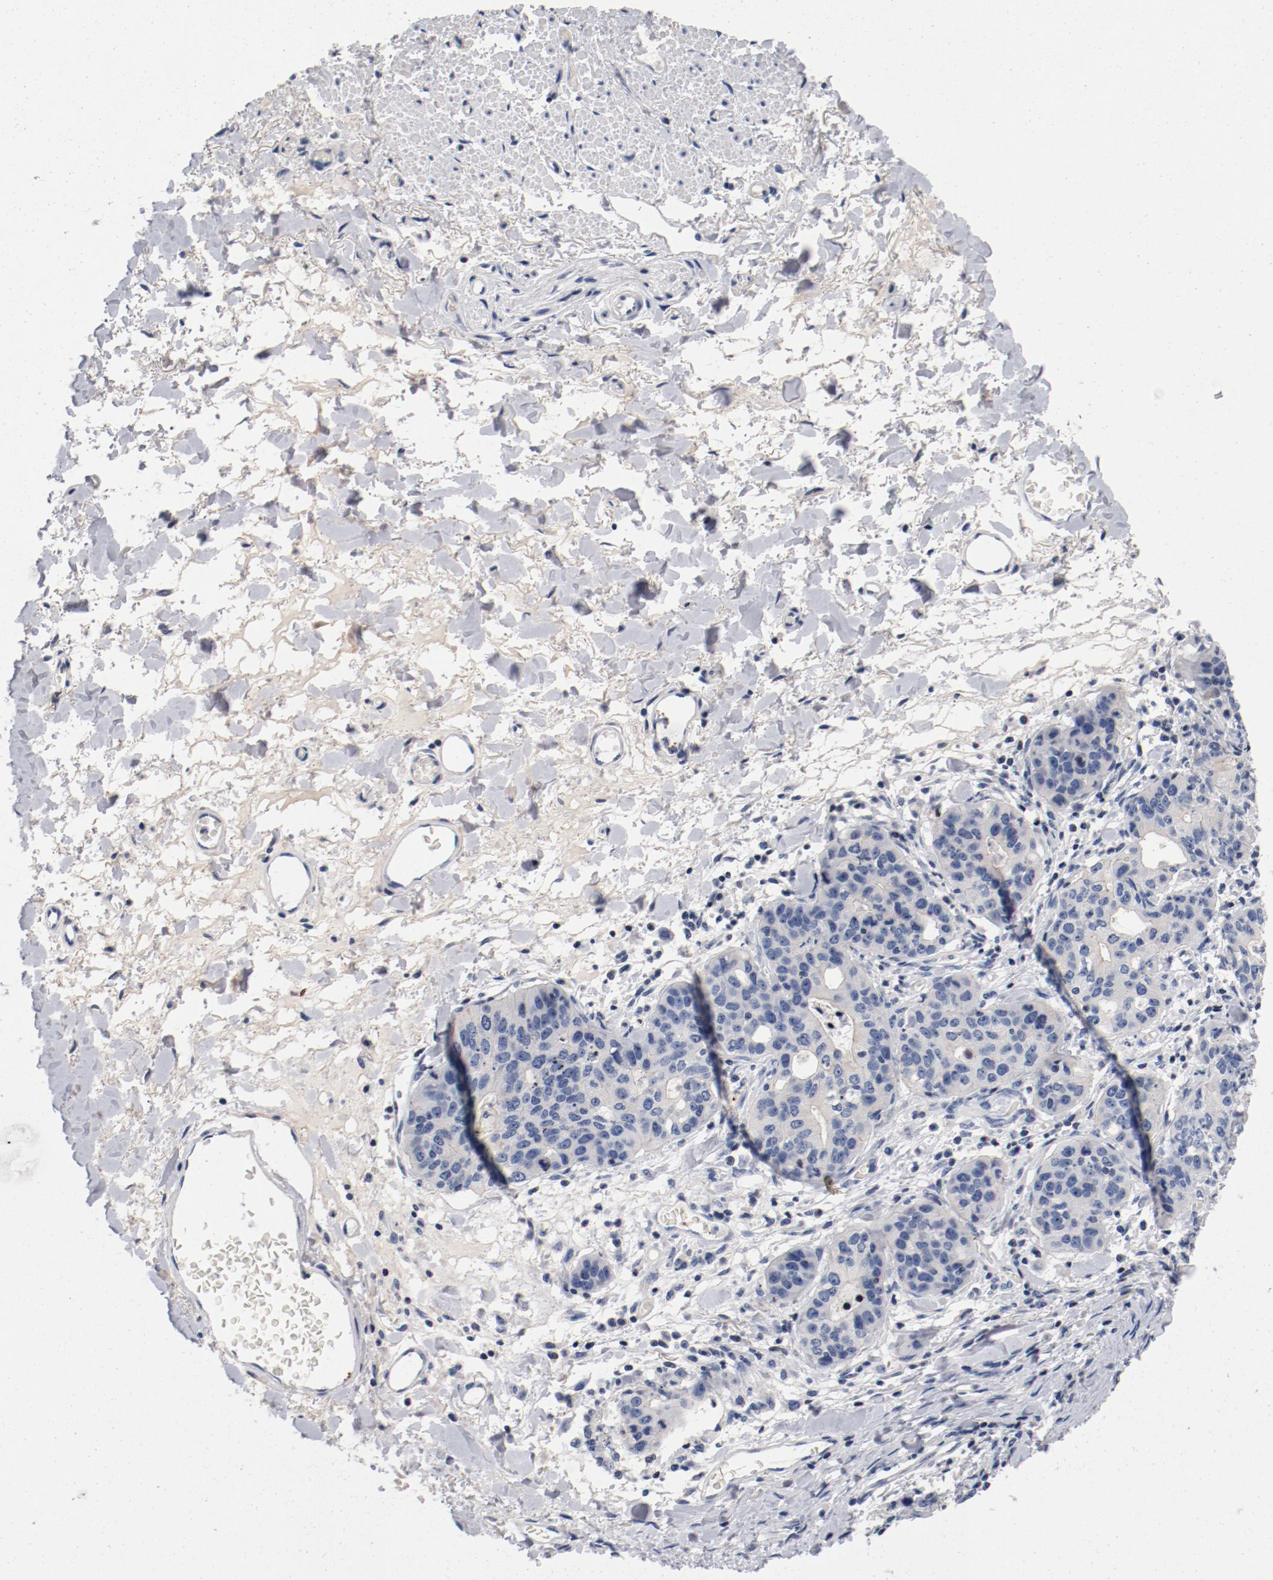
{"staining": {"intensity": "negative", "quantity": "none", "location": "none"}, "tissue": "stomach cancer", "cell_type": "Tumor cells", "image_type": "cancer", "snomed": [{"axis": "morphology", "description": "Adenocarcinoma, NOS"}, {"axis": "topography", "description": "Esophagus"}, {"axis": "topography", "description": "Stomach"}], "caption": "Immunohistochemistry (IHC) histopathology image of neoplastic tissue: stomach cancer (adenocarcinoma) stained with DAB (3,3'-diaminobenzidine) displays no significant protein staining in tumor cells.", "gene": "PIM1", "patient": {"sex": "male", "age": 74}}